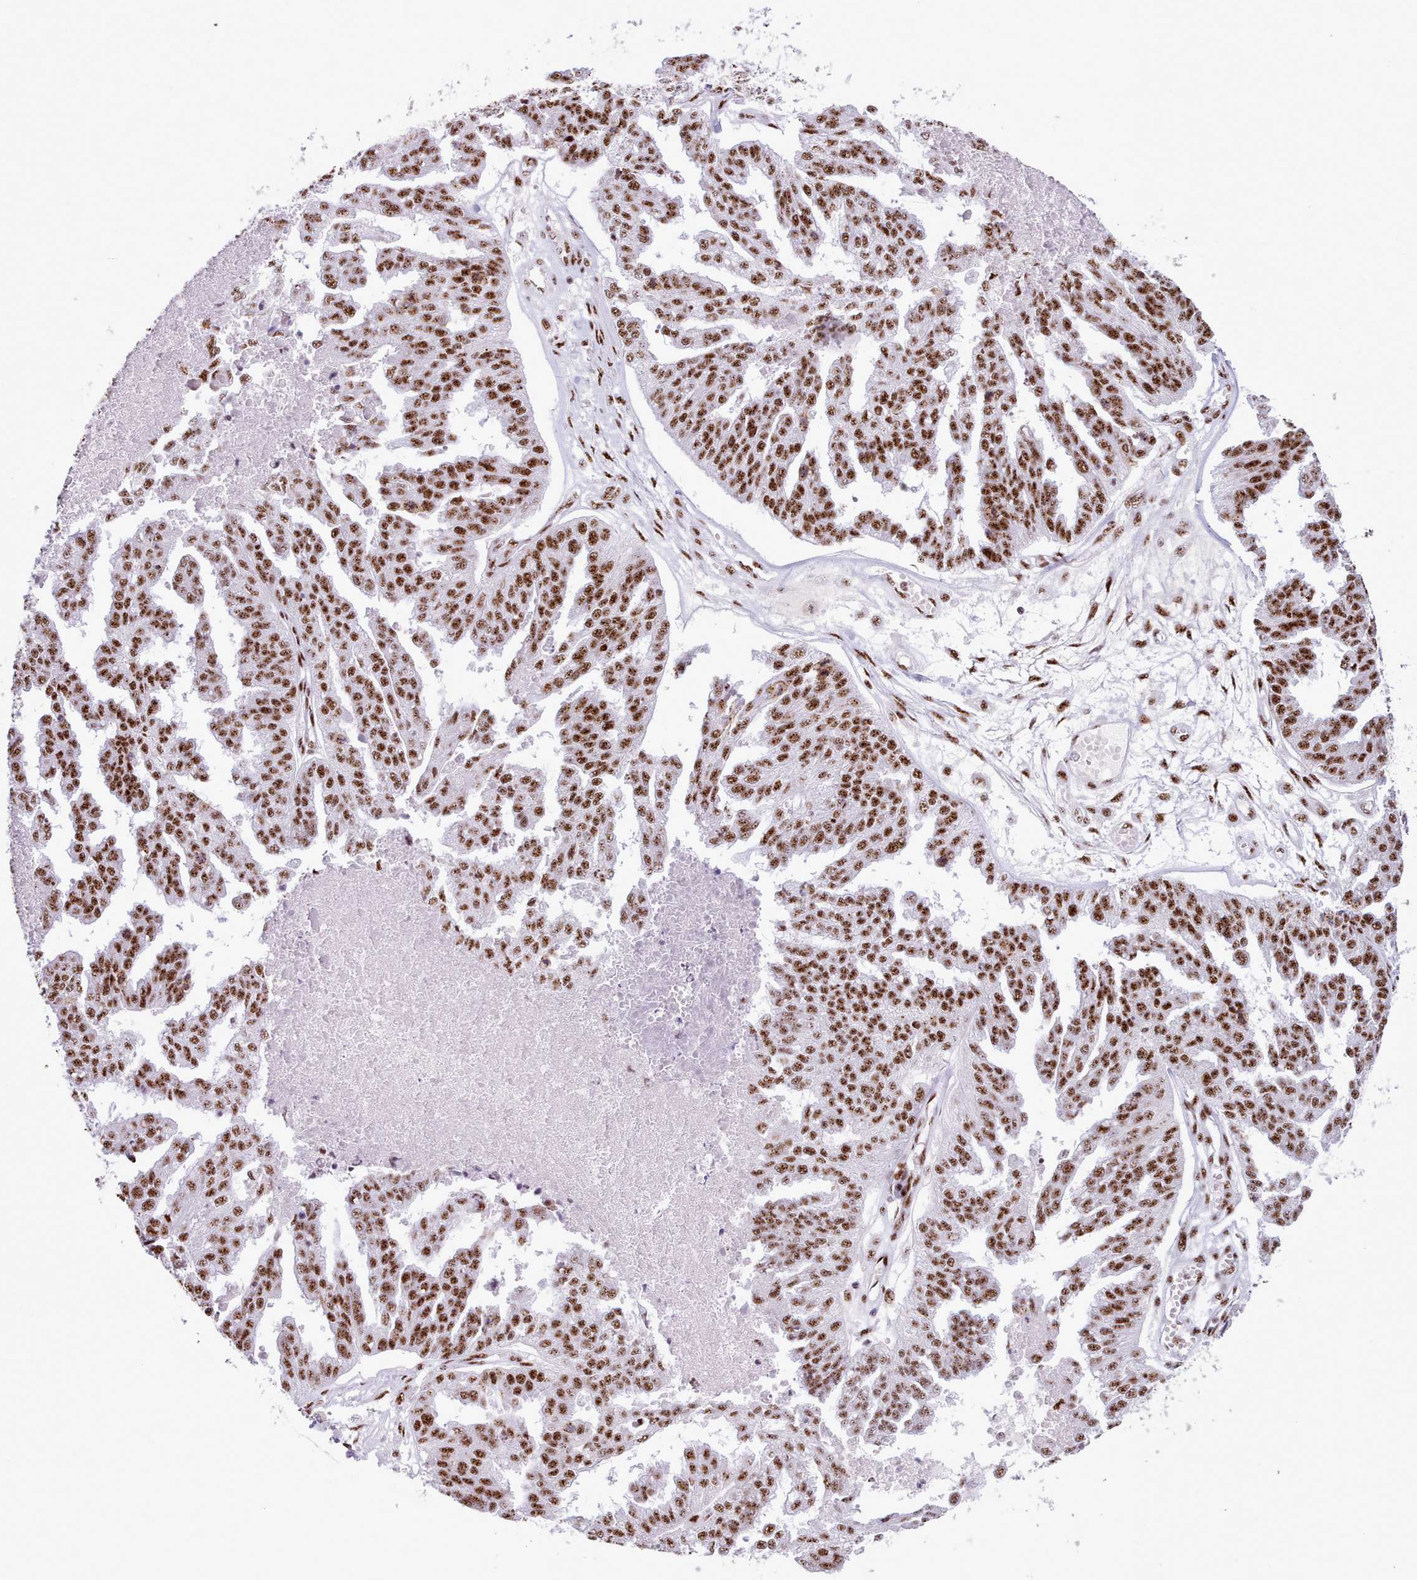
{"staining": {"intensity": "strong", "quantity": ">75%", "location": "nuclear"}, "tissue": "ovarian cancer", "cell_type": "Tumor cells", "image_type": "cancer", "snomed": [{"axis": "morphology", "description": "Cystadenocarcinoma, serous, NOS"}, {"axis": "topography", "description": "Ovary"}], "caption": "Immunohistochemistry (IHC) of ovarian serous cystadenocarcinoma exhibits high levels of strong nuclear staining in about >75% of tumor cells.", "gene": "TMEM35B", "patient": {"sex": "female", "age": 58}}